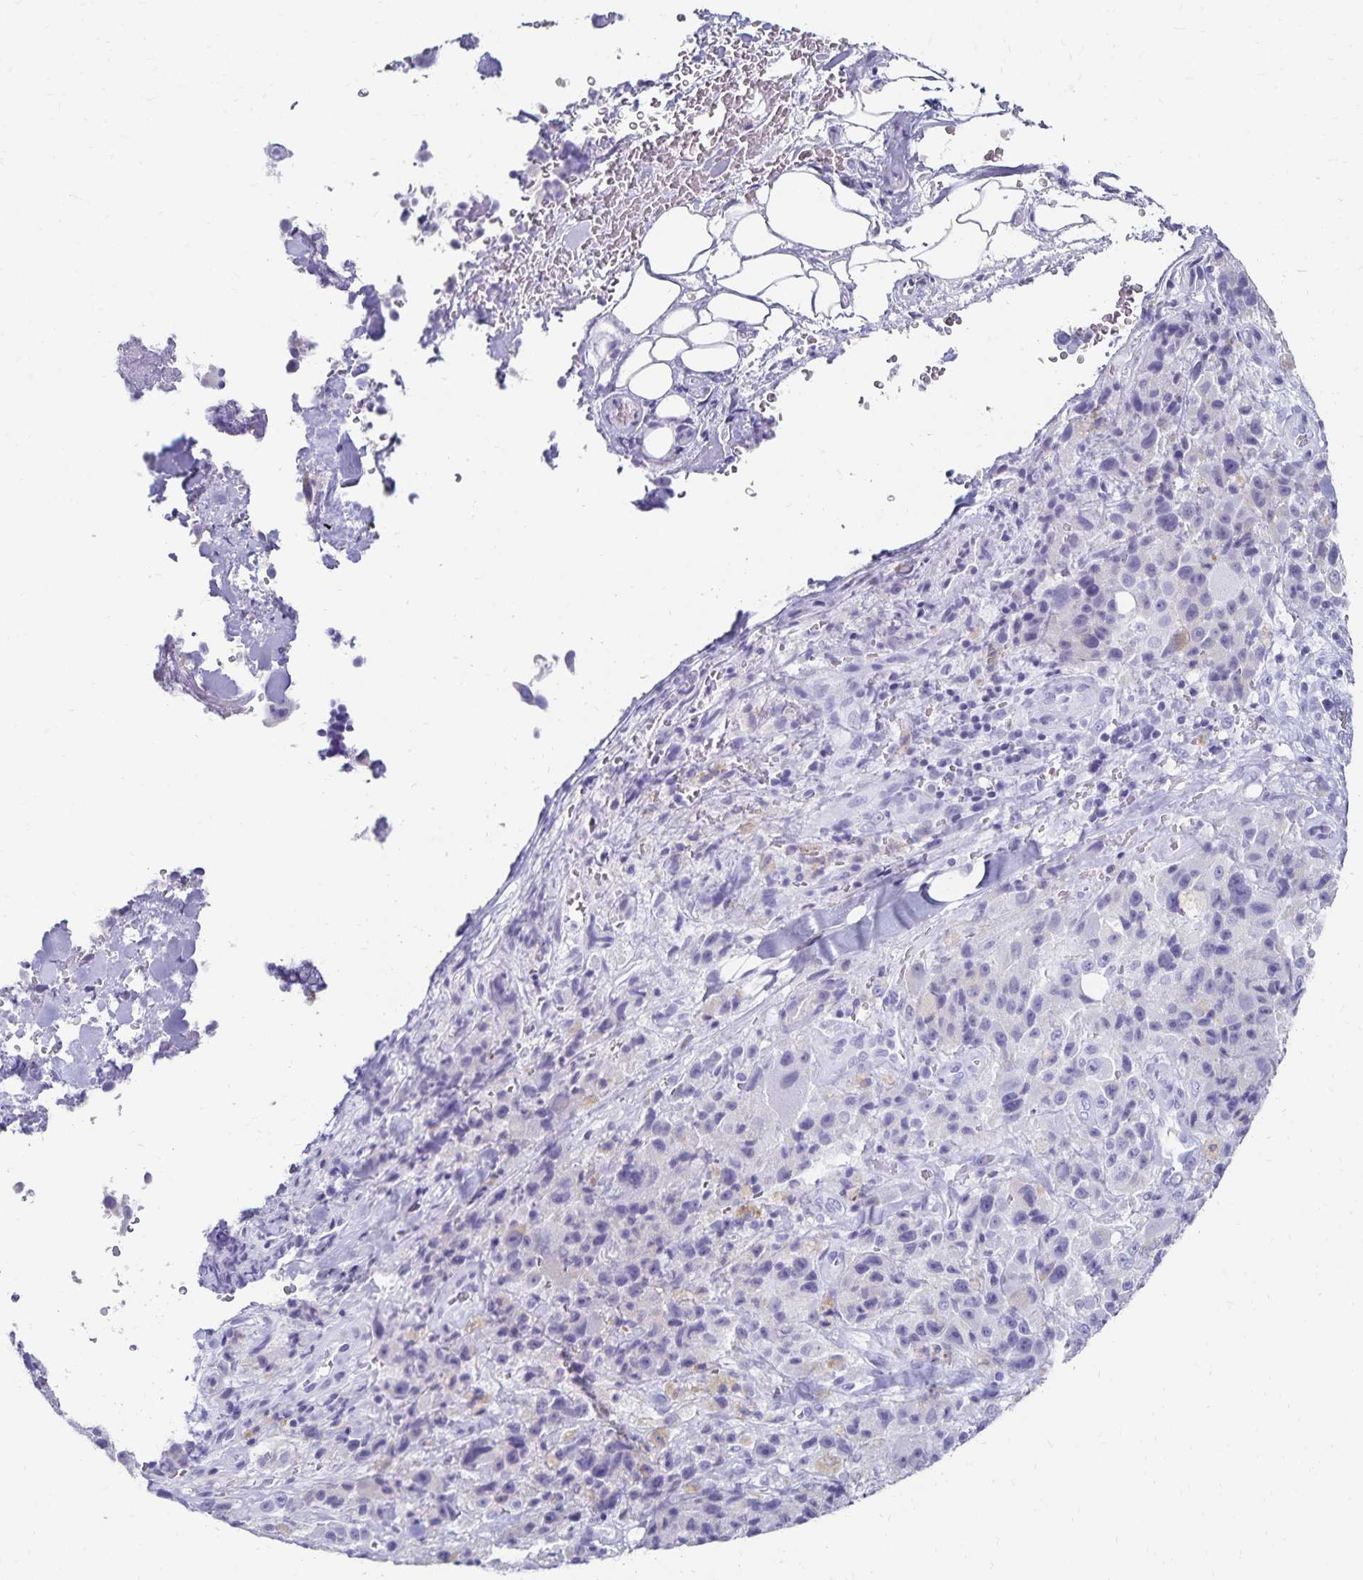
{"staining": {"intensity": "negative", "quantity": "none", "location": "none"}, "tissue": "melanoma", "cell_type": "Tumor cells", "image_type": "cancer", "snomed": [{"axis": "morphology", "description": "Malignant melanoma, Metastatic site"}, {"axis": "topography", "description": "Lymph node"}], "caption": "There is no significant expression in tumor cells of malignant melanoma (metastatic site).", "gene": "GIP", "patient": {"sex": "male", "age": 62}}